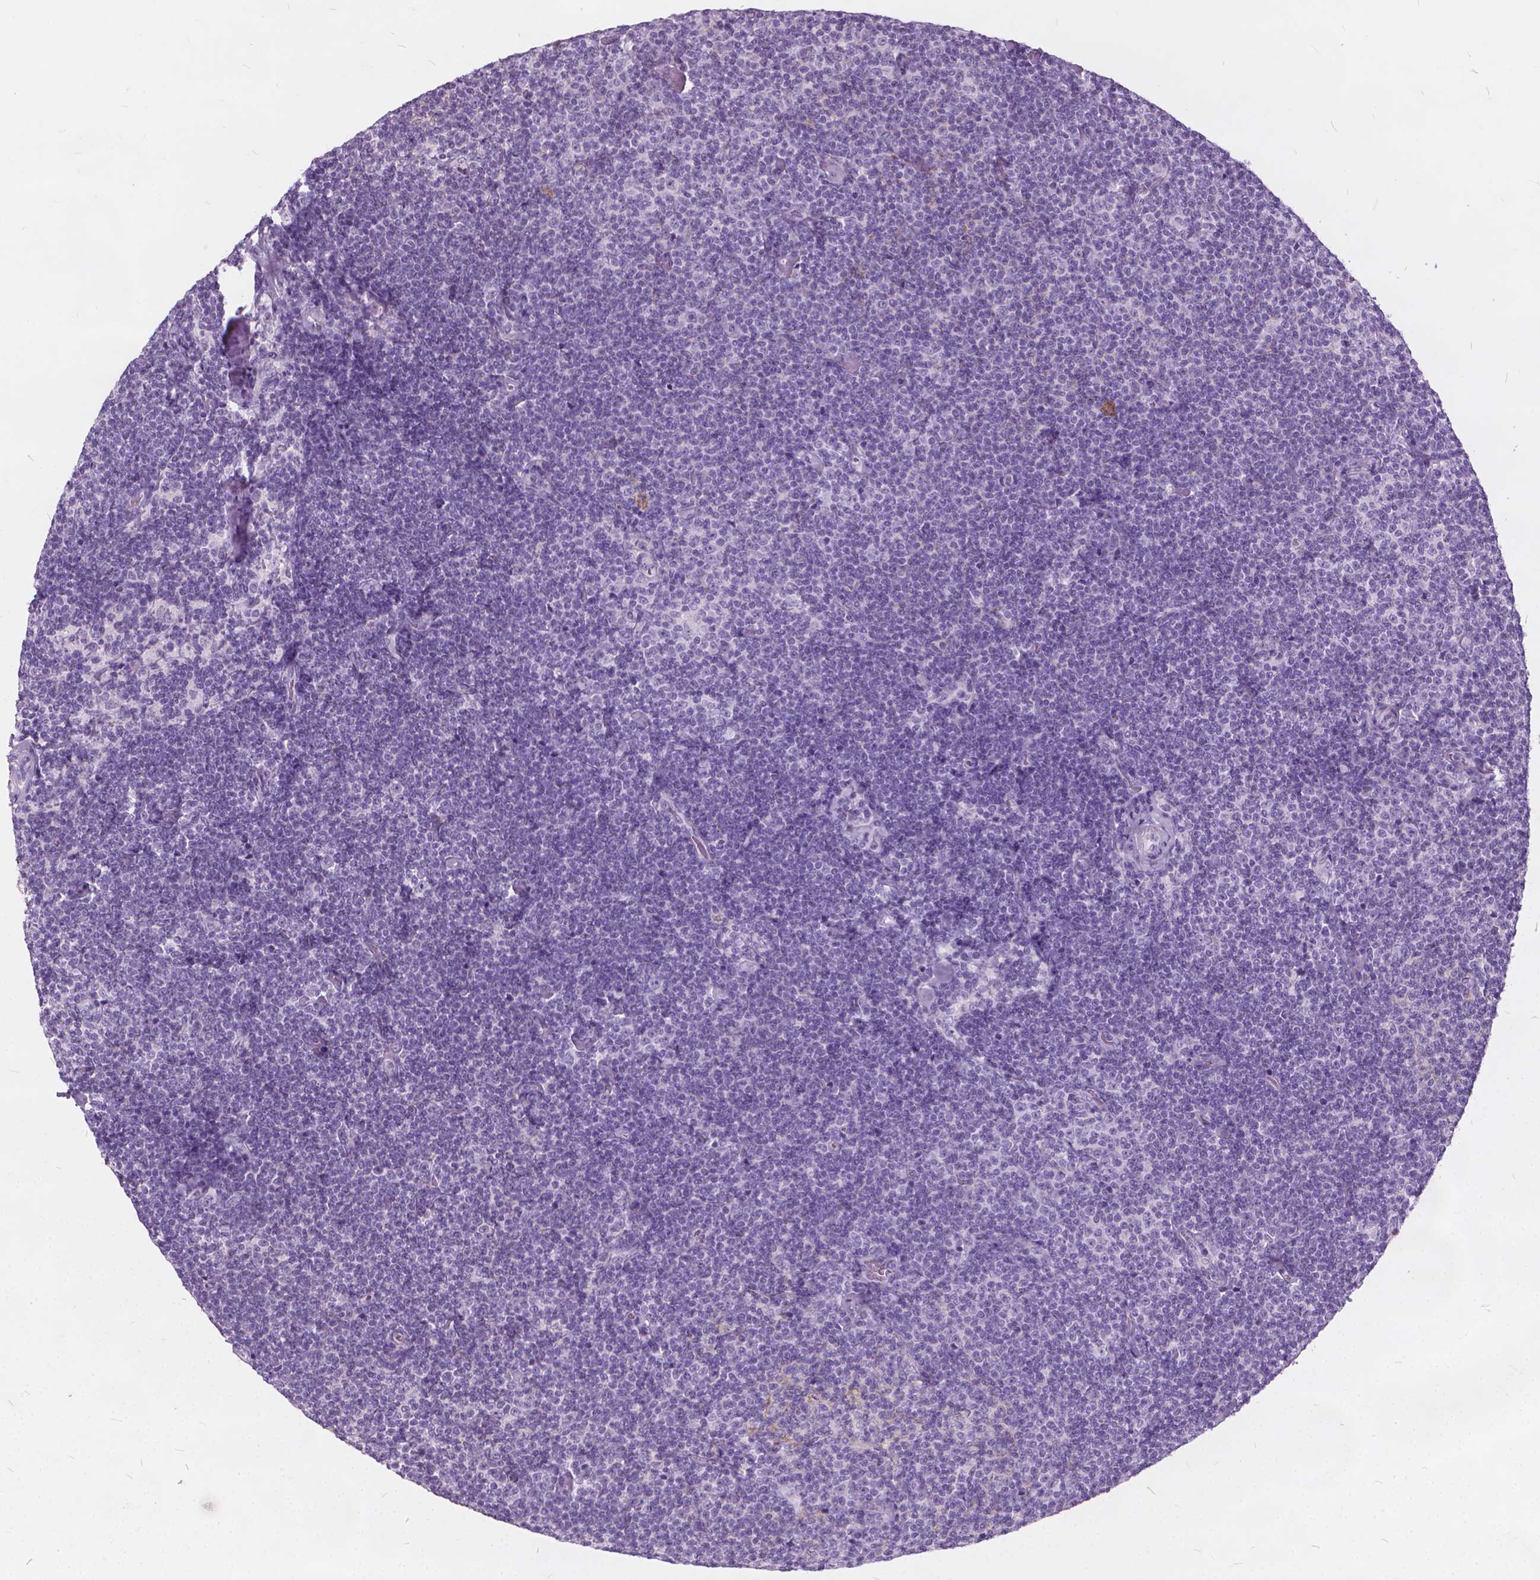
{"staining": {"intensity": "negative", "quantity": "none", "location": "none"}, "tissue": "lymphoma", "cell_type": "Tumor cells", "image_type": "cancer", "snomed": [{"axis": "morphology", "description": "Malignant lymphoma, non-Hodgkin's type, Low grade"}, {"axis": "topography", "description": "Lymph node"}], "caption": "IHC photomicrograph of lymphoma stained for a protein (brown), which displays no positivity in tumor cells.", "gene": "DNM1", "patient": {"sex": "male", "age": 81}}